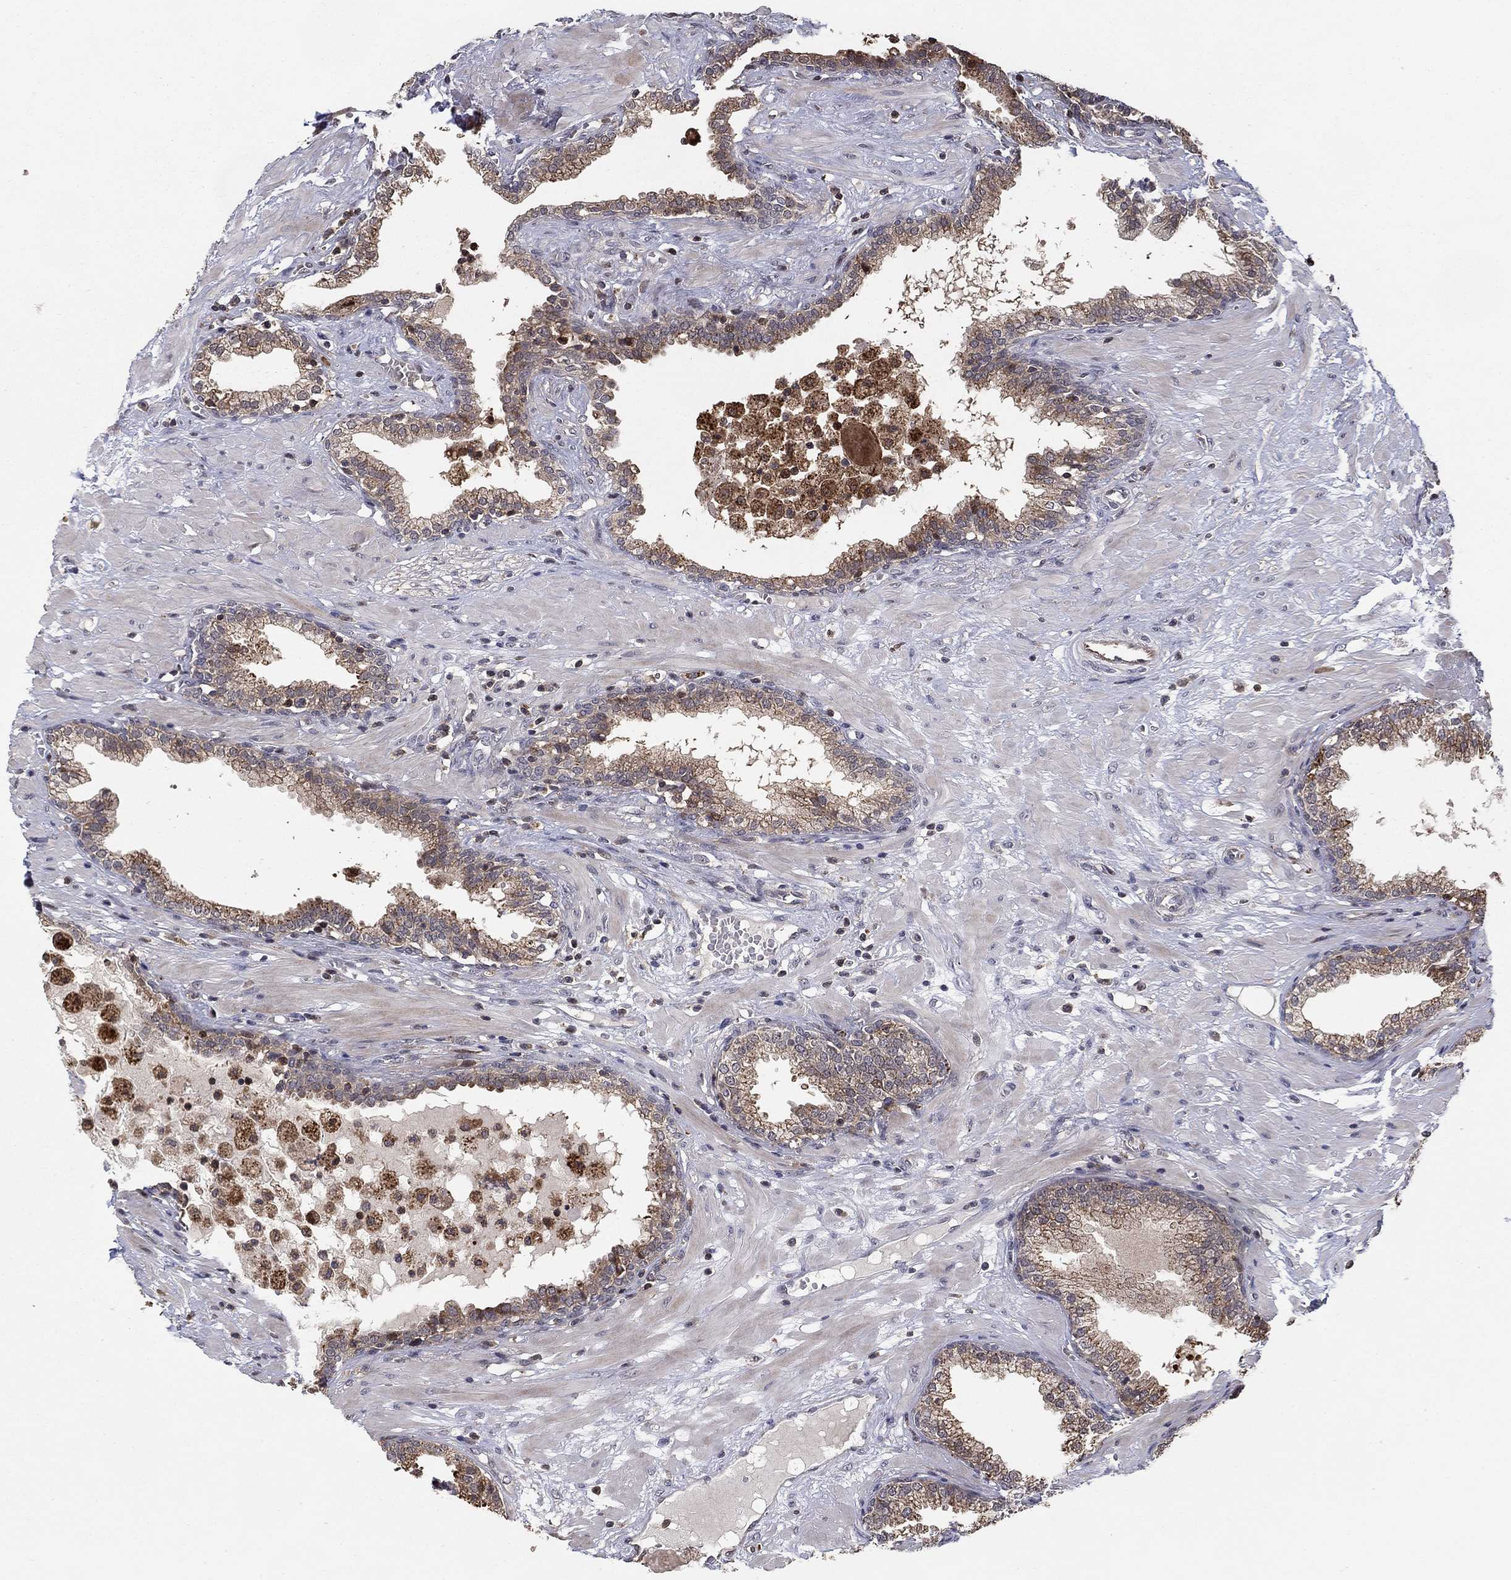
{"staining": {"intensity": "moderate", "quantity": "<25%", "location": "cytoplasmic/membranous"}, "tissue": "prostate", "cell_type": "Glandular cells", "image_type": "normal", "snomed": [{"axis": "morphology", "description": "Normal tissue, NOS"}, {"axis": "topography", "description": "Prostate"}], "caption": "Prostate stained with IHC displays moderate cytoplasmic/membranous positivity in approximately <25% of glandular cells. (DAB (3,3'-diaminobenzidine) IHC with brightfield microscopy, high magnification).", "gene": "LPCAT4", "patient": {"sex": "male", "age": 64}}